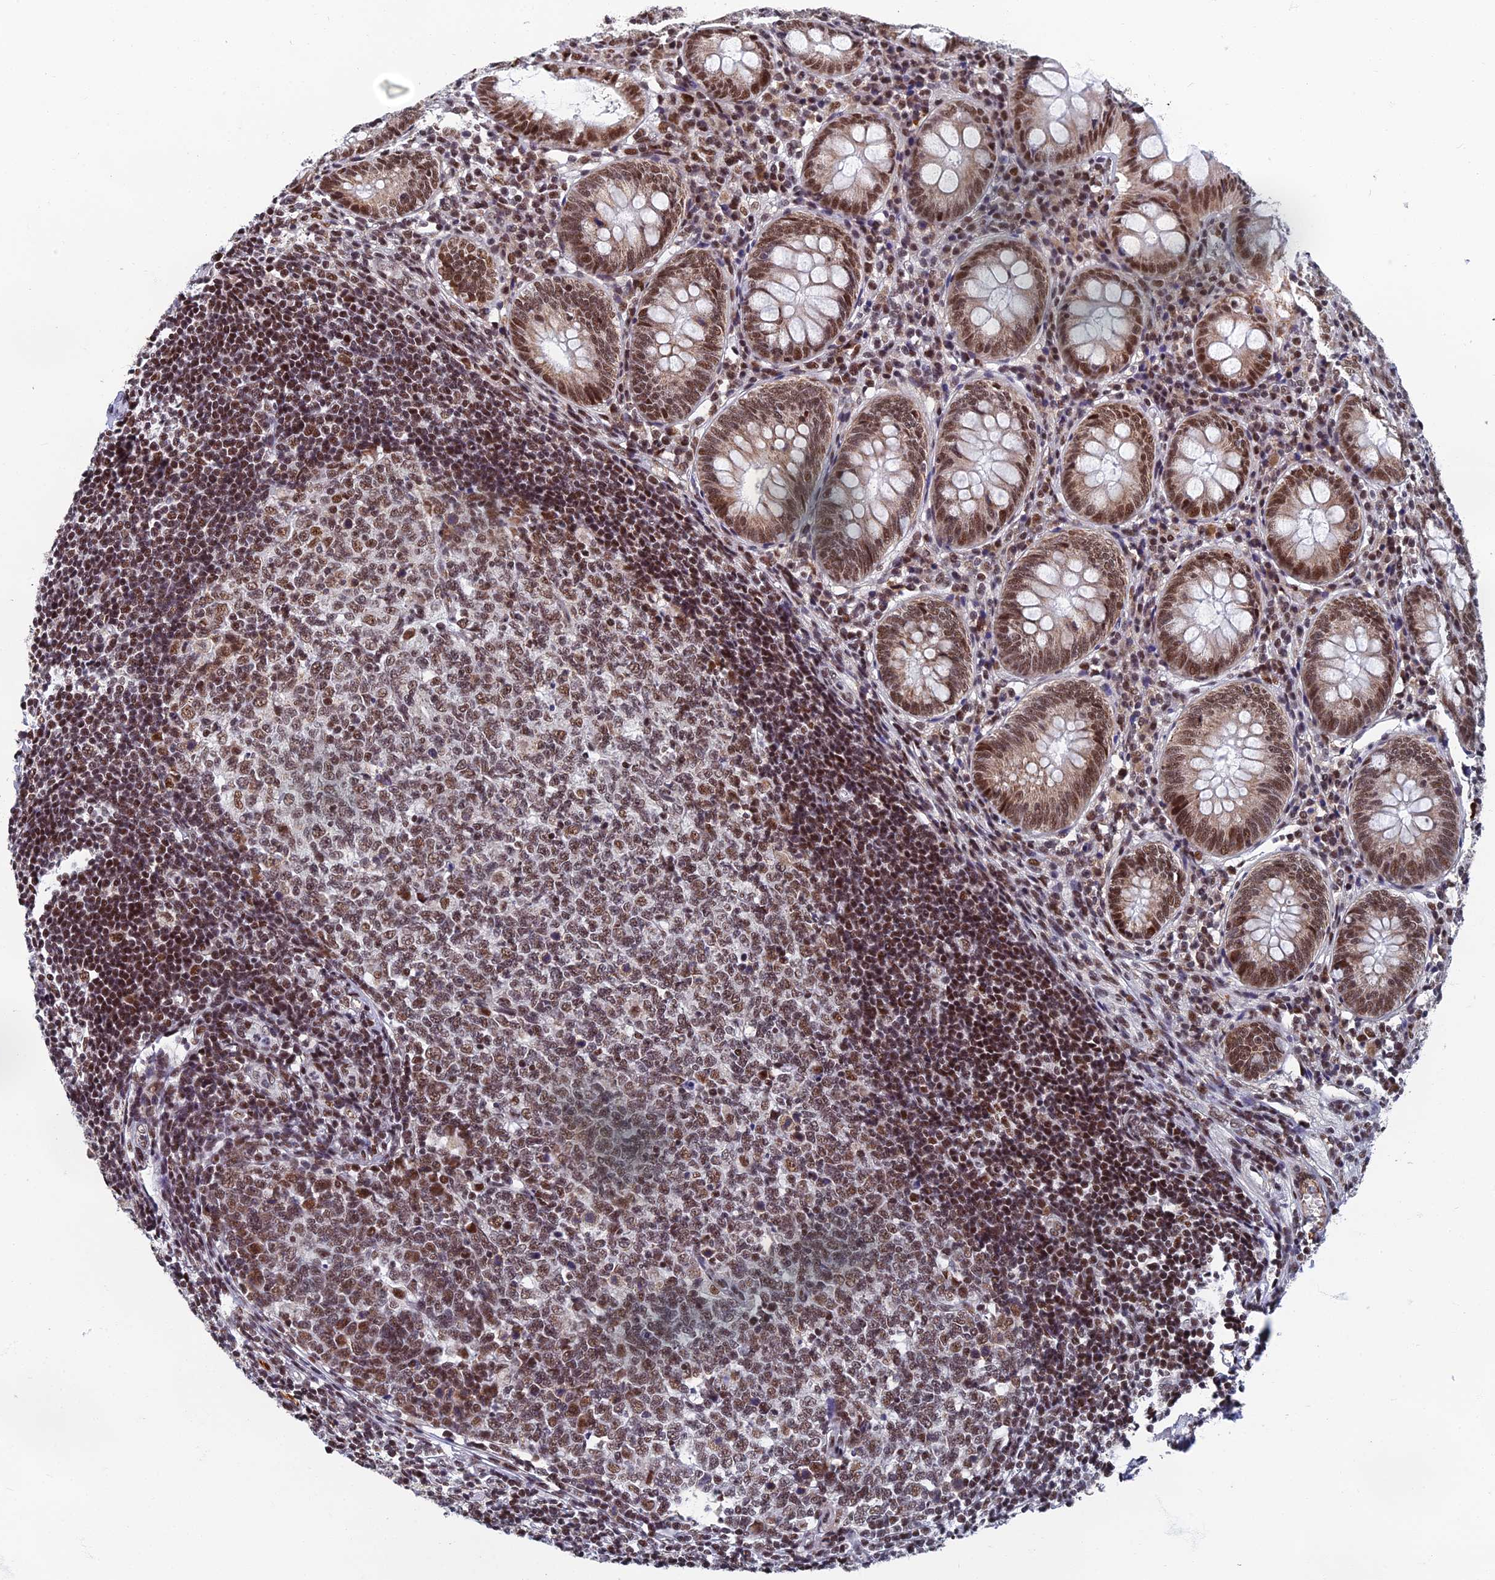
{"staining": {"intensity": "moderate", "quantity": ">75%", "location": "nuclear"}, "tissue": "appendix", "cell_type": "Glandular cells", "image_type": "normal", "snomed": [{"axis": "morphology", "description": "Normal tissue, NOS"}, {"axis": "topography", "description": "Appendix"}], "caption": "Appendix stained with immunohistochemistry (IHC) reveals moderate nuclear expression in about >75% of glandular cells. Using DAB (3,3'-diaminobenzidine) (brown) and hematoxylin (blue) stains, captured at high magnification using brightfield microscopy.", "gene": "TAF13", "patient": {"sex": "female", "age": 54}}